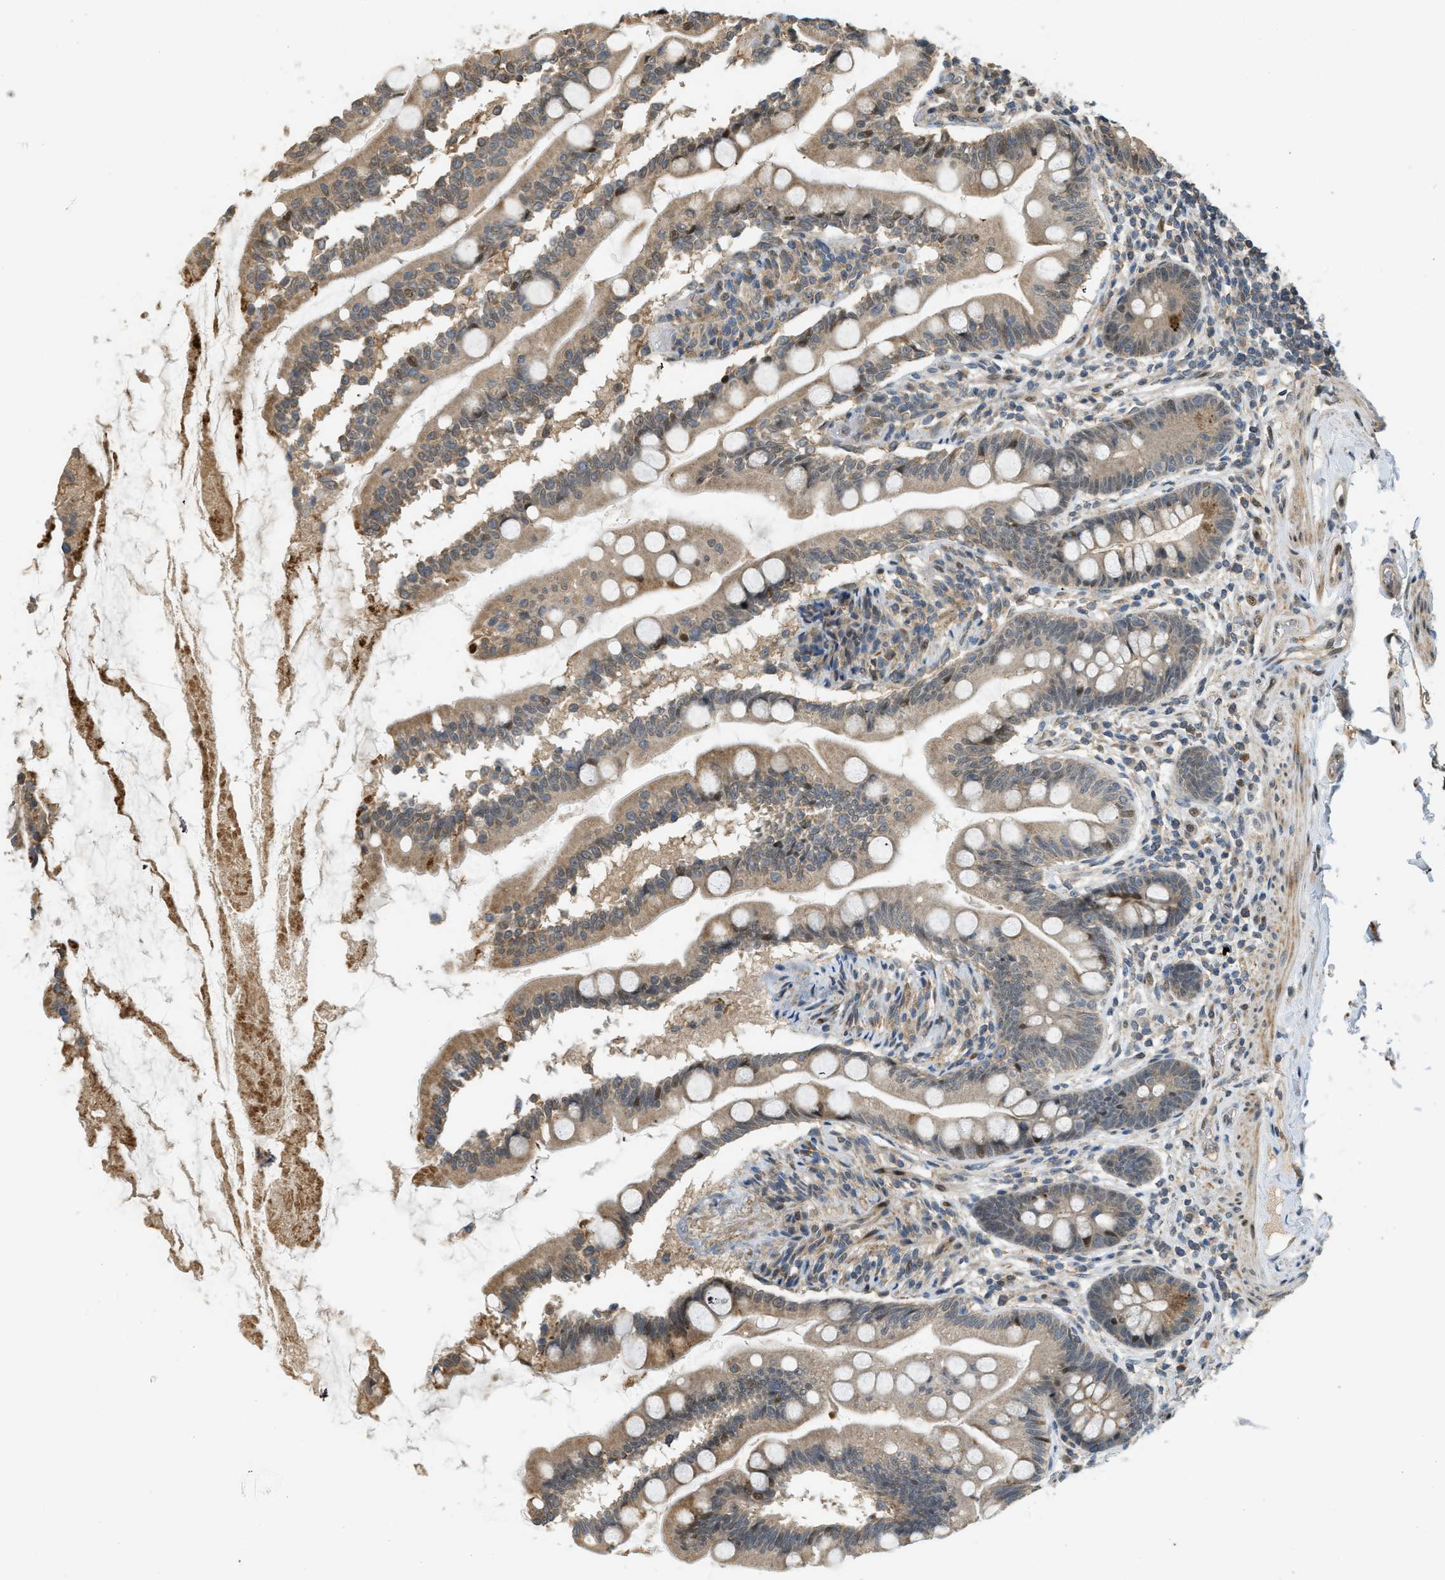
{"staining": {"intensity": "moderate", "quantity": ">75%", "location": "cytoplasmic/membranous,nuclear"}, "tissue": "small intestine", "cell_type": "Glandular cells", "image_type": "normal", "snomed": [{"axis": "morphology", "description": "Normal tissue, NOS"}, {"axis": "topography", "description": "Small intestine"}], "caption": "Immunohistochemistry staining of normal small intestine, which exhibits medium levels of moderate cytoplasmic/membranous,nuclear positivity in approximately >75% of glandular cells indicating moderate cytoplasmic/membranous,nuclear protein positivity. The staining was performed using DAB (3,3'-diaminobenzidine) (brown) for protein detection and nuclei were counterstained in hematoxylin (blue).", "gene": "TRAPPC14", "patient": {"sex": "female", "age": 56}}